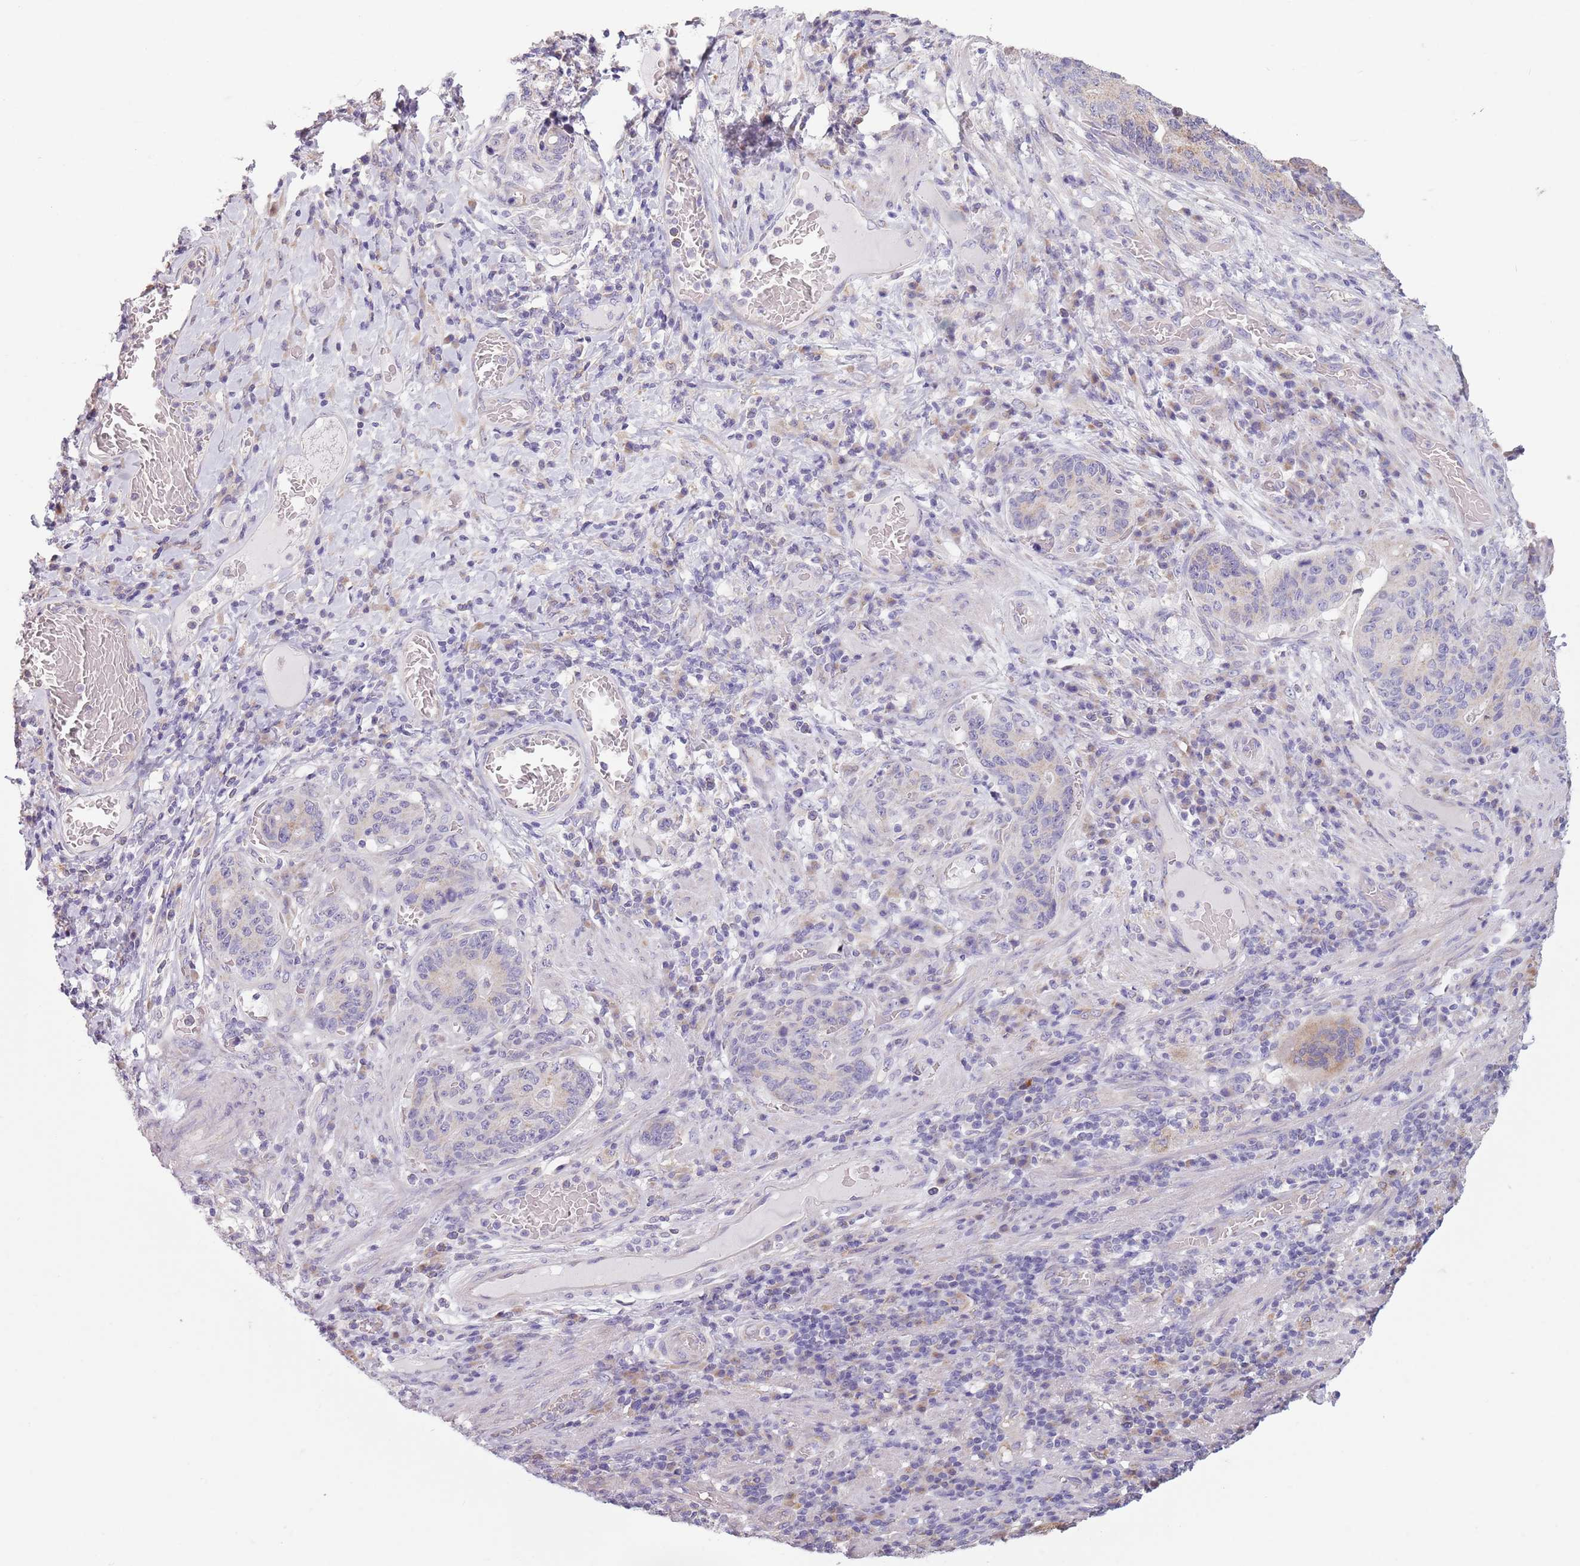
{"staining": {"intensity": "weak", "quantity": "<25%", "location": "cytoplasmic/membranous"}, "tissue": "stomach cancer", "cell_type": "Tumor cells", "image_type": "cancer", "snomed": [{"axis": "morphology", "description": "Normal tissue, NOS"}, {"axis": "morphology", "description": "Adenocarcinoma, NOS"}, {"axis": "topography", "description": "Stomach"}], "caption": "There is no significant positivity in tumor cells of stomach adenocarcinoma. (DAB (3,3'-diaminobenzidine) immunohistochemistry, high magnification).", "gene": "COQ5", "patient": {"sex": "female", "age": 64}}